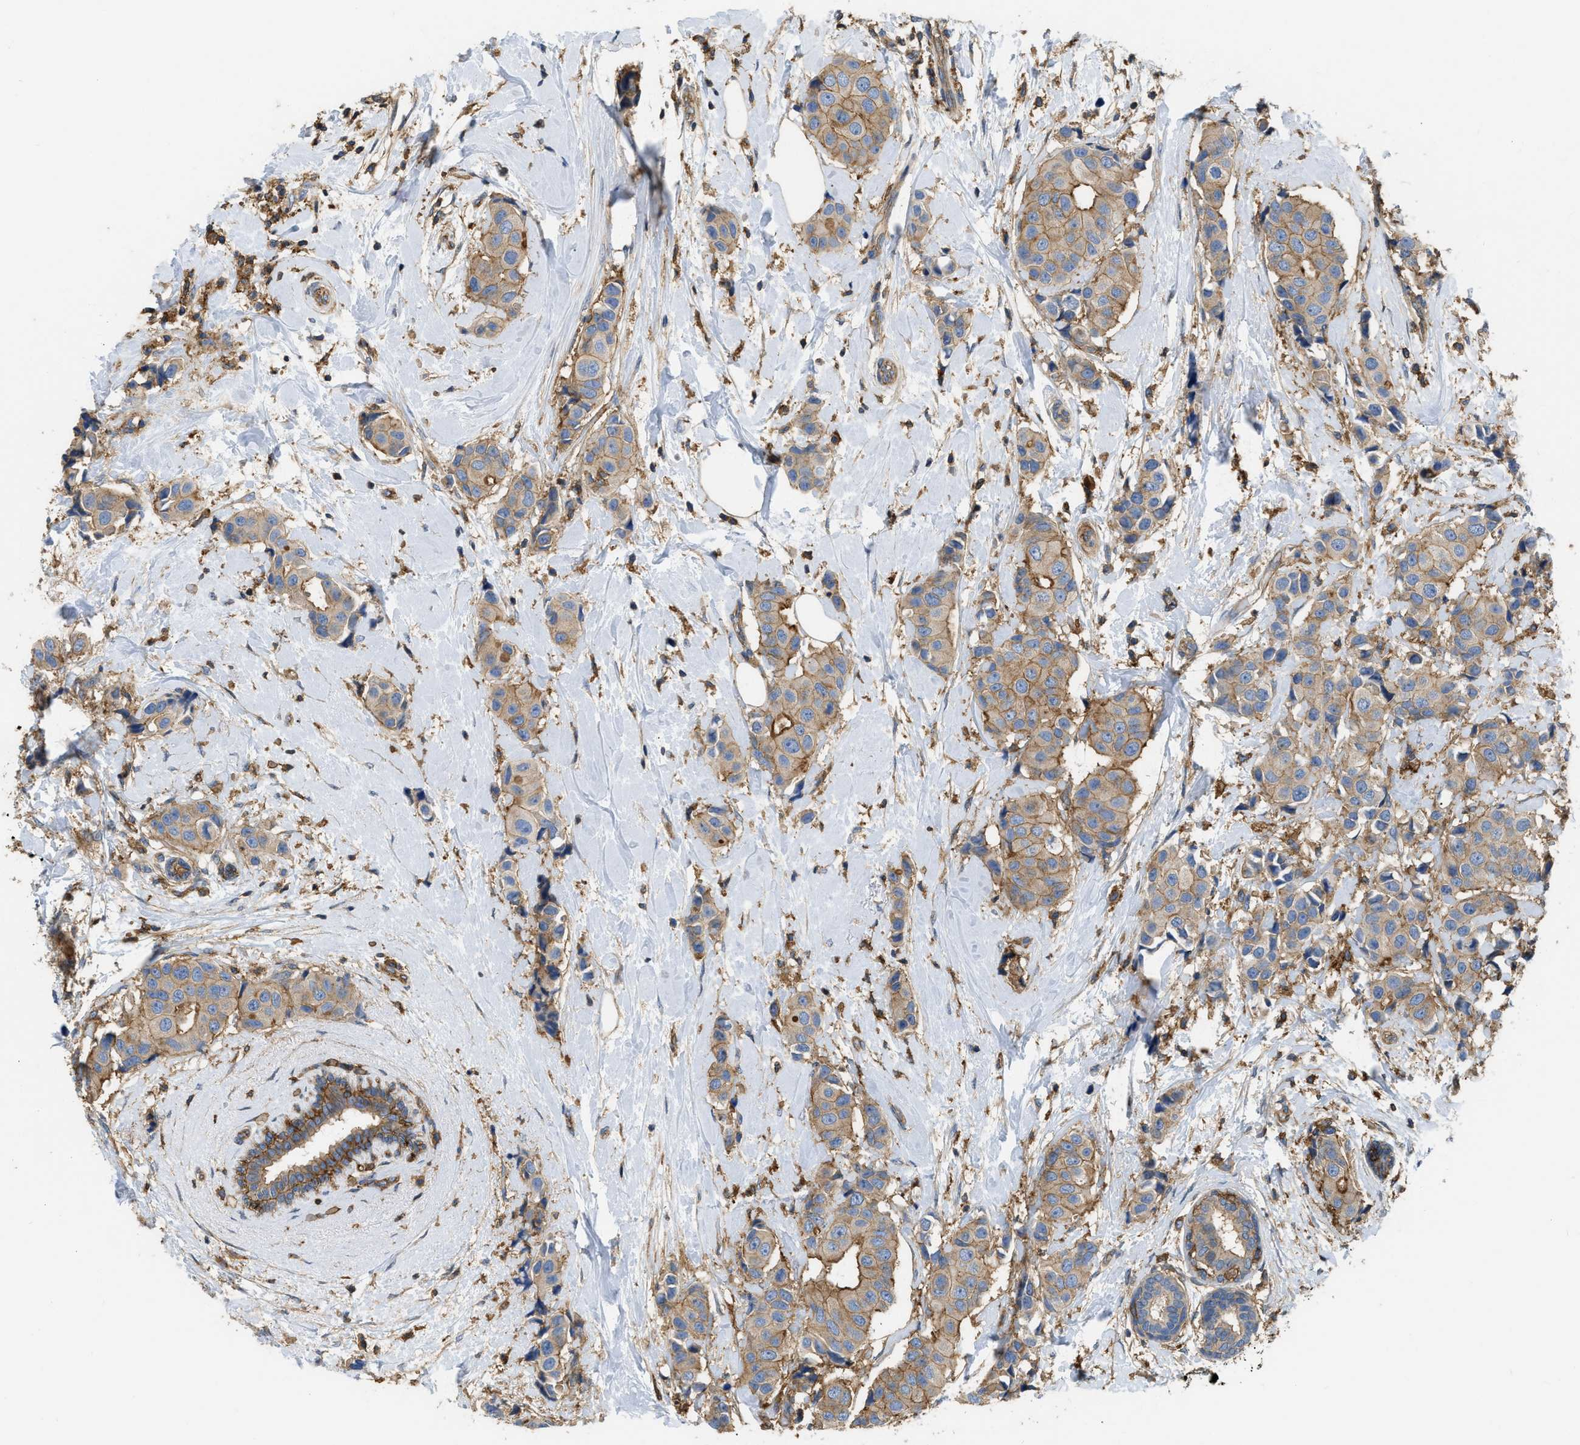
{"staining": {"intensity": "moderate", "quantity": ">75%", "location": "cytoplasmic/membranous"}, "tissue": "breast cancer", "cell_type": "Tumor cells", "image_type": "cancer", "snomed": [{"axis": "morphology", "description": "Normal tissue, NOS"}, {"axis": "morphology", "description": "Duct carcinoma"}, {"axis": "topography", "description": "Breast"}], "caption": "Infiltrating ductal carcinoma (breast) stained with a protein marker shows moderate staining in tumor cells.", "gene": "GNB4", "patient": {"sex": "female", "age": 39}}